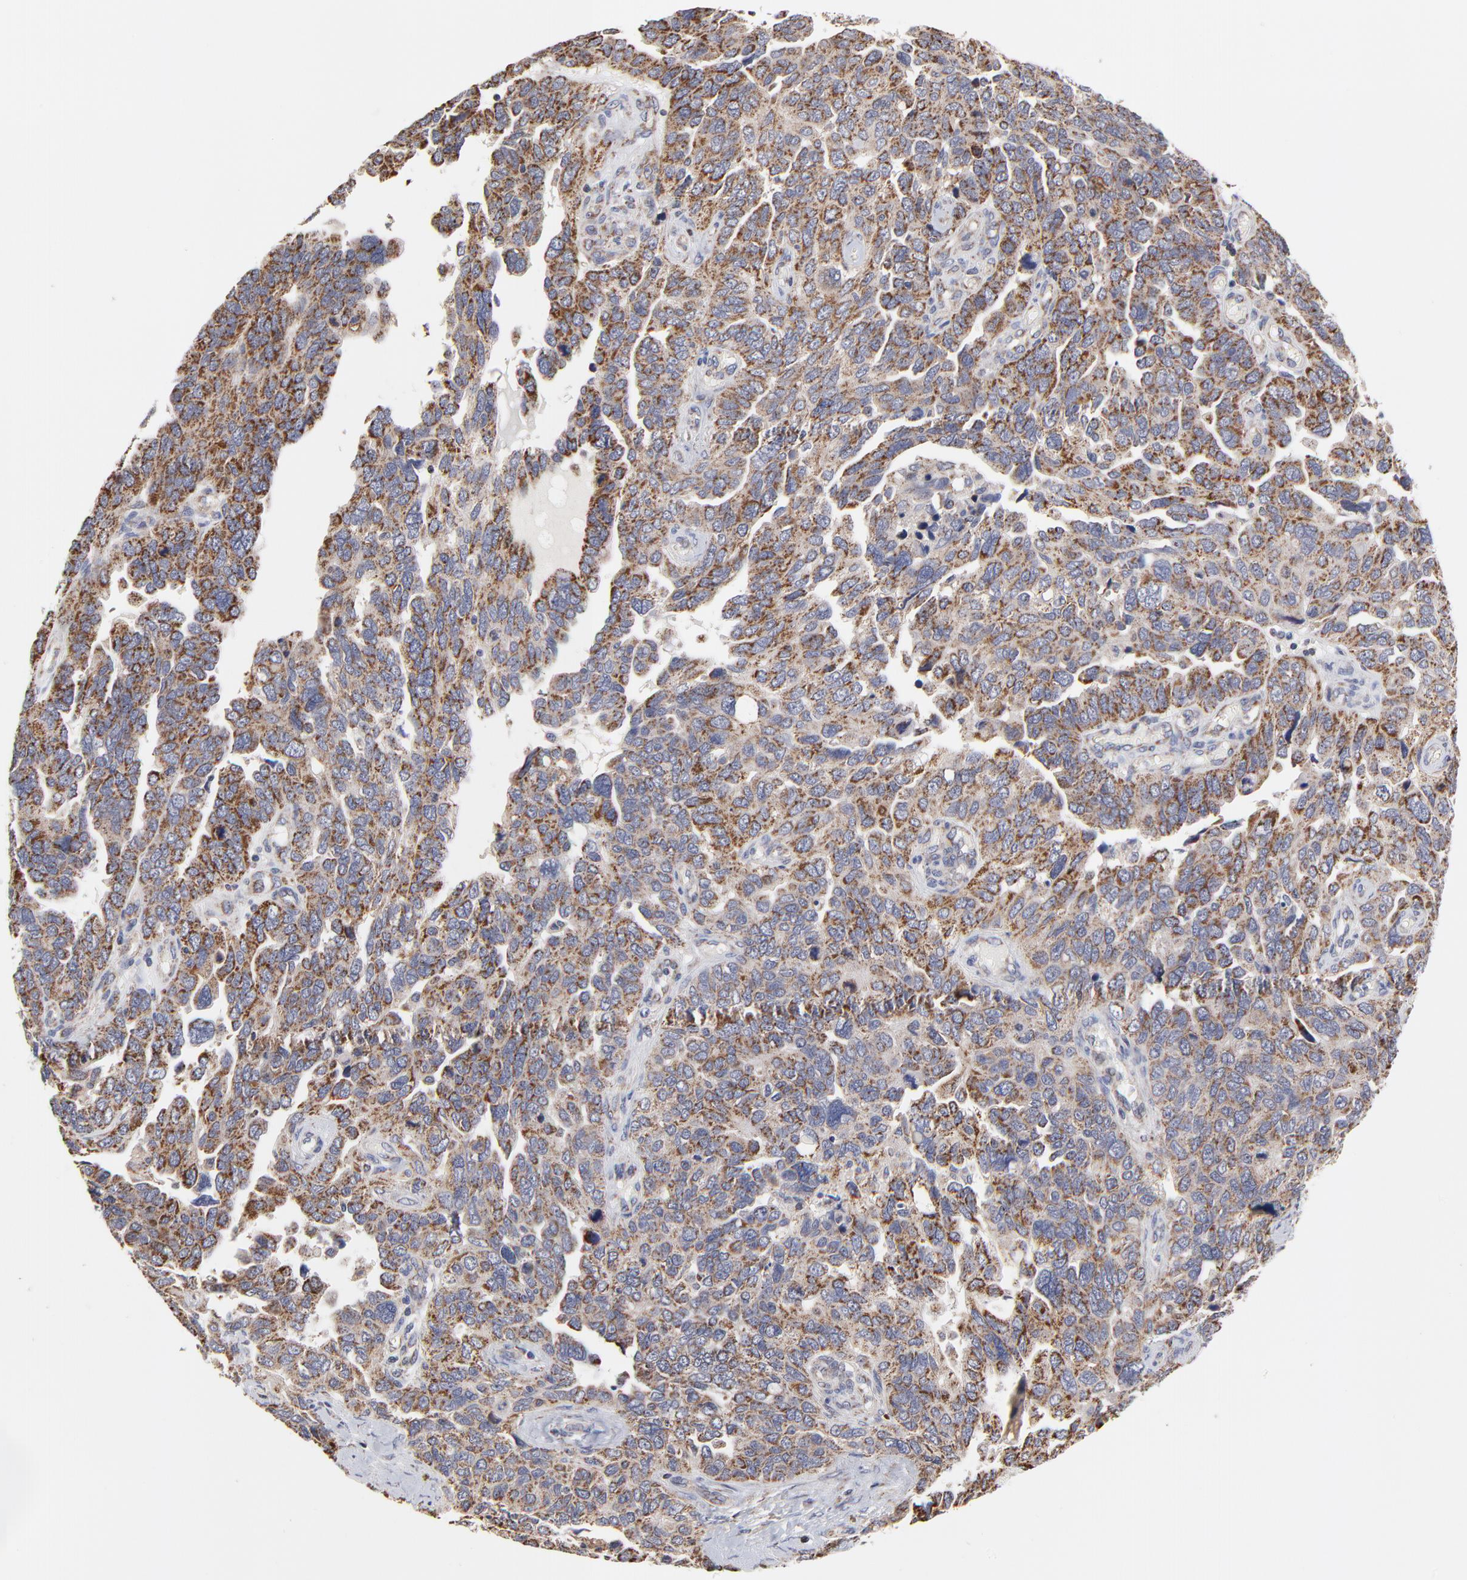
{"staining": {"intensity": "moderate", "quantity": ">75%", "location": "cytoplasmic/membranous"}, "tissue": "ovarian cancer", "cell_type": "Tumor cells", "image_type": "cancer", "snomed": [{"axis": "morphology", "description": "Cystadenocarcinoma, serous, NOS"}, {"axis": "topography", "description": "Ovary"}], "caption": "Approximately >75% of tumor cells in ovarian serous cystadenocarcinoma reveal moderate cytoplasmic/membranous protein staining as visualized by brown immunohistochemical staining.", "gene": "ZNF550", "patient": {"sex": "female", "age": 64}}